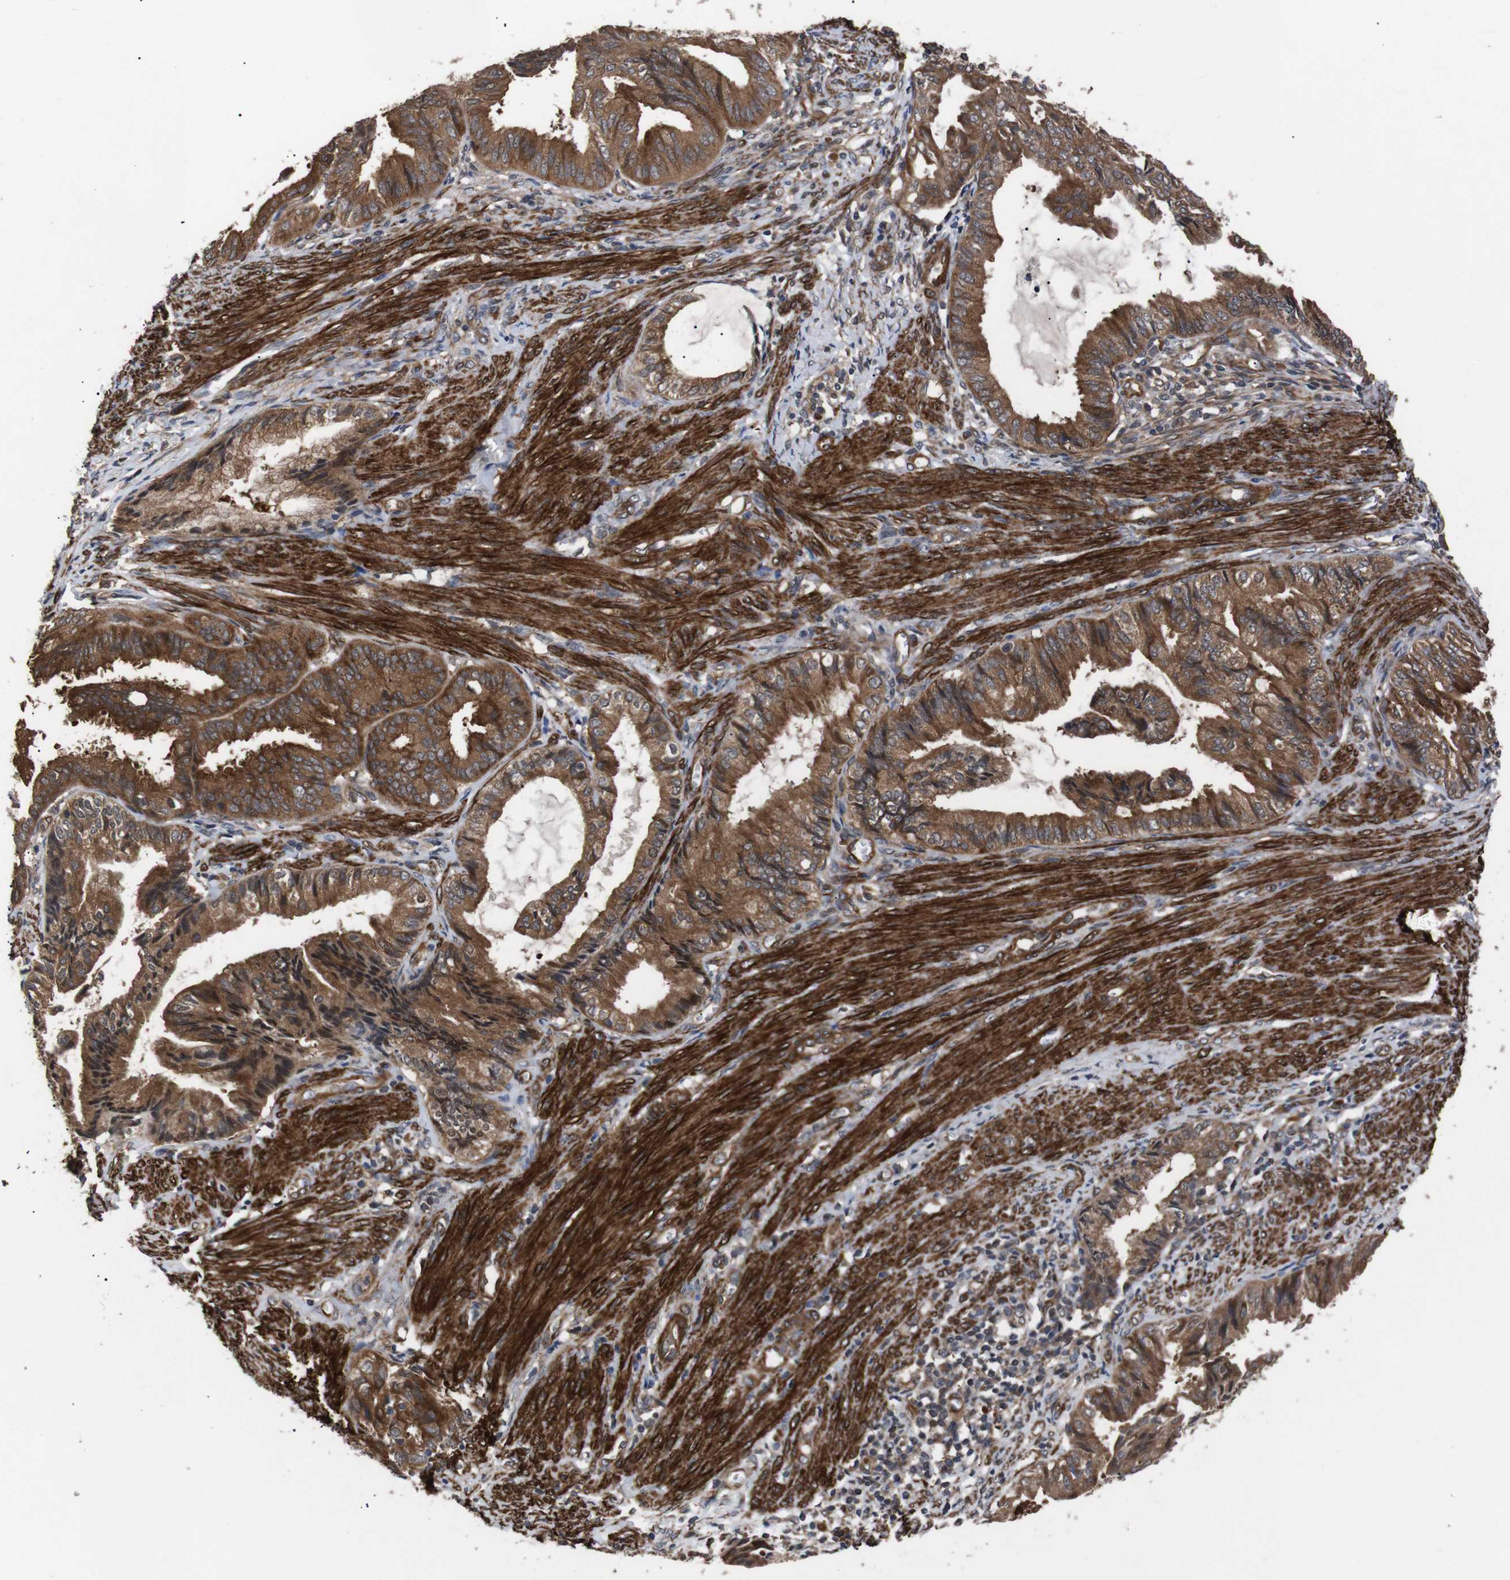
{"staining": {"intensity": "moderate", "quantity": ">75%", "location": "cytoplasmic/membranous"}, "tissue": "endometrial cancer", "cell_type": "Tumor cells", "image_type": "cancer", "snomed": [{"axis": "morphology", "description": "Adenocarcinoma, NOS"}, {"axis": "topography", "description": "Endometrium"}], "caption": "This is a histology image of immunohistochemistry staining of endometrial cancer, which shows moderate staining in the cytoplasmic/membranous of tumor cells.", "gene": "PAWR", "patient": {"sex": "female", "age": 86}}